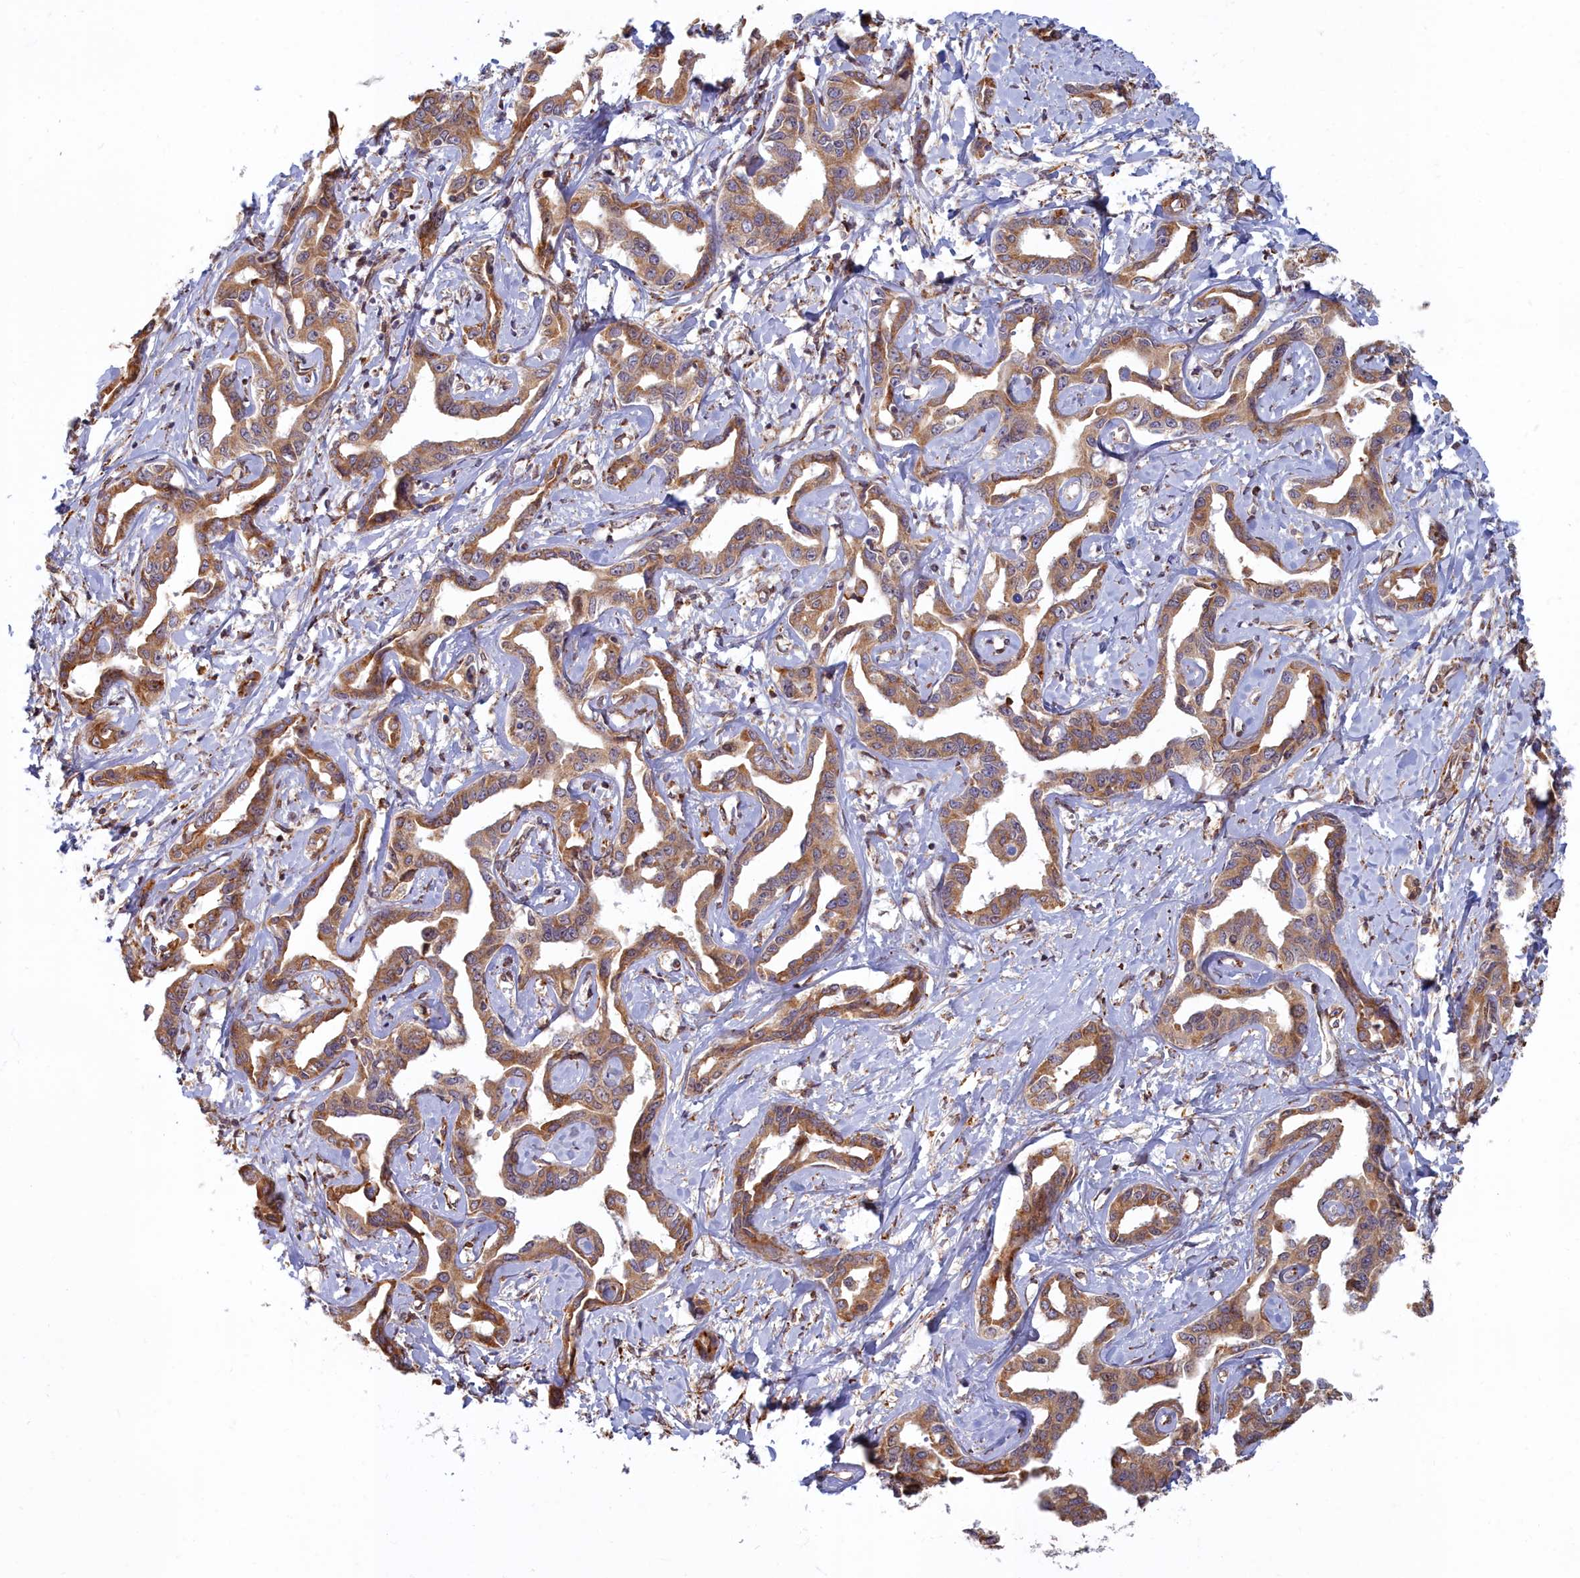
{"staining": {"intensity": "moderate", "quantity": ">75%", "location": "cytoplasmic/membranous"}, "tissue": "liver cancer", "cell_type": "Tumor cells", "image_type": "cancer", "snomed": [{"axis": "morphology", "description": "Cholangiocarcinoma"}, {"axis": "topography", "description": "Liver"}], "caption": "DAB (3,3'-diaminobenzidine) immunohistochemical staining of liver cholangiocarcinoma demonstrates moderate cytoplasmic/membranous protein expression in about >75% of tumor cells. (DAB = brown stain, brightfield microscopy at high magnification).", "gene": "MAK16", "patient": {"sex": "male", "age": 59}}